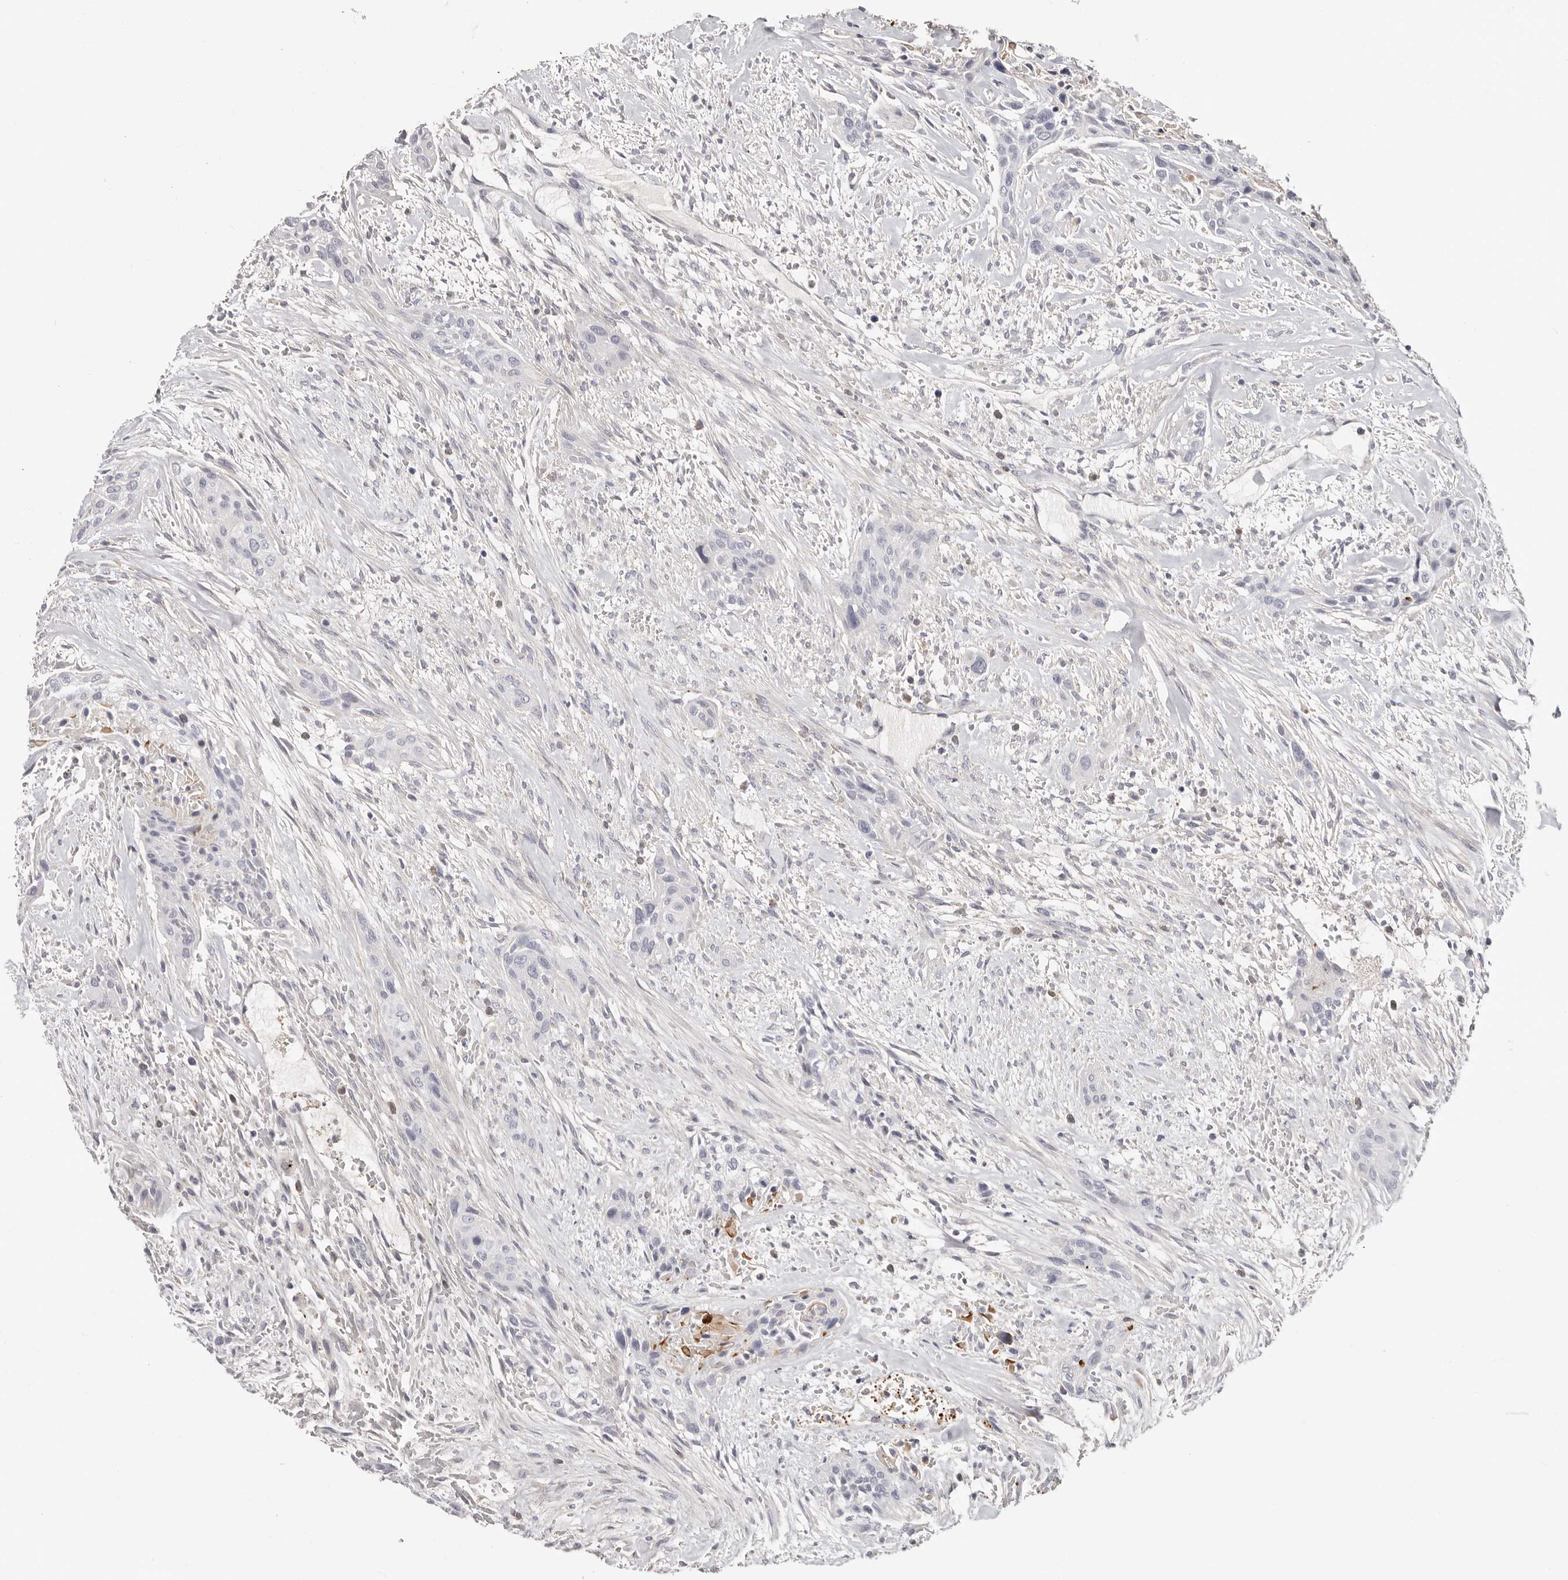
{"staining": {"intensity": "negative", "quantity": "none", "location": "none"}, "tissue": "urothelial cancer", "cell_type": "Tumor cells", "image_type": "cancer", "snomed": [{"axis": "morphology", "description": "Urothelial carcinoma, High grade"}, {"axis": "topography", "description": "Urinary bladder"}], "caption": "Urothelial carcinoma (high-grade) was stained to show a protein in brown. There is no significant staining in tumor cells. Brightfield microscopy of immunohistochemistry (IHC) stained with DAB (brown) and hematoxylin (blue), captured at high magnification.", "gene": "PKDCC", "patient": {"sex": "male", "age": 35}}